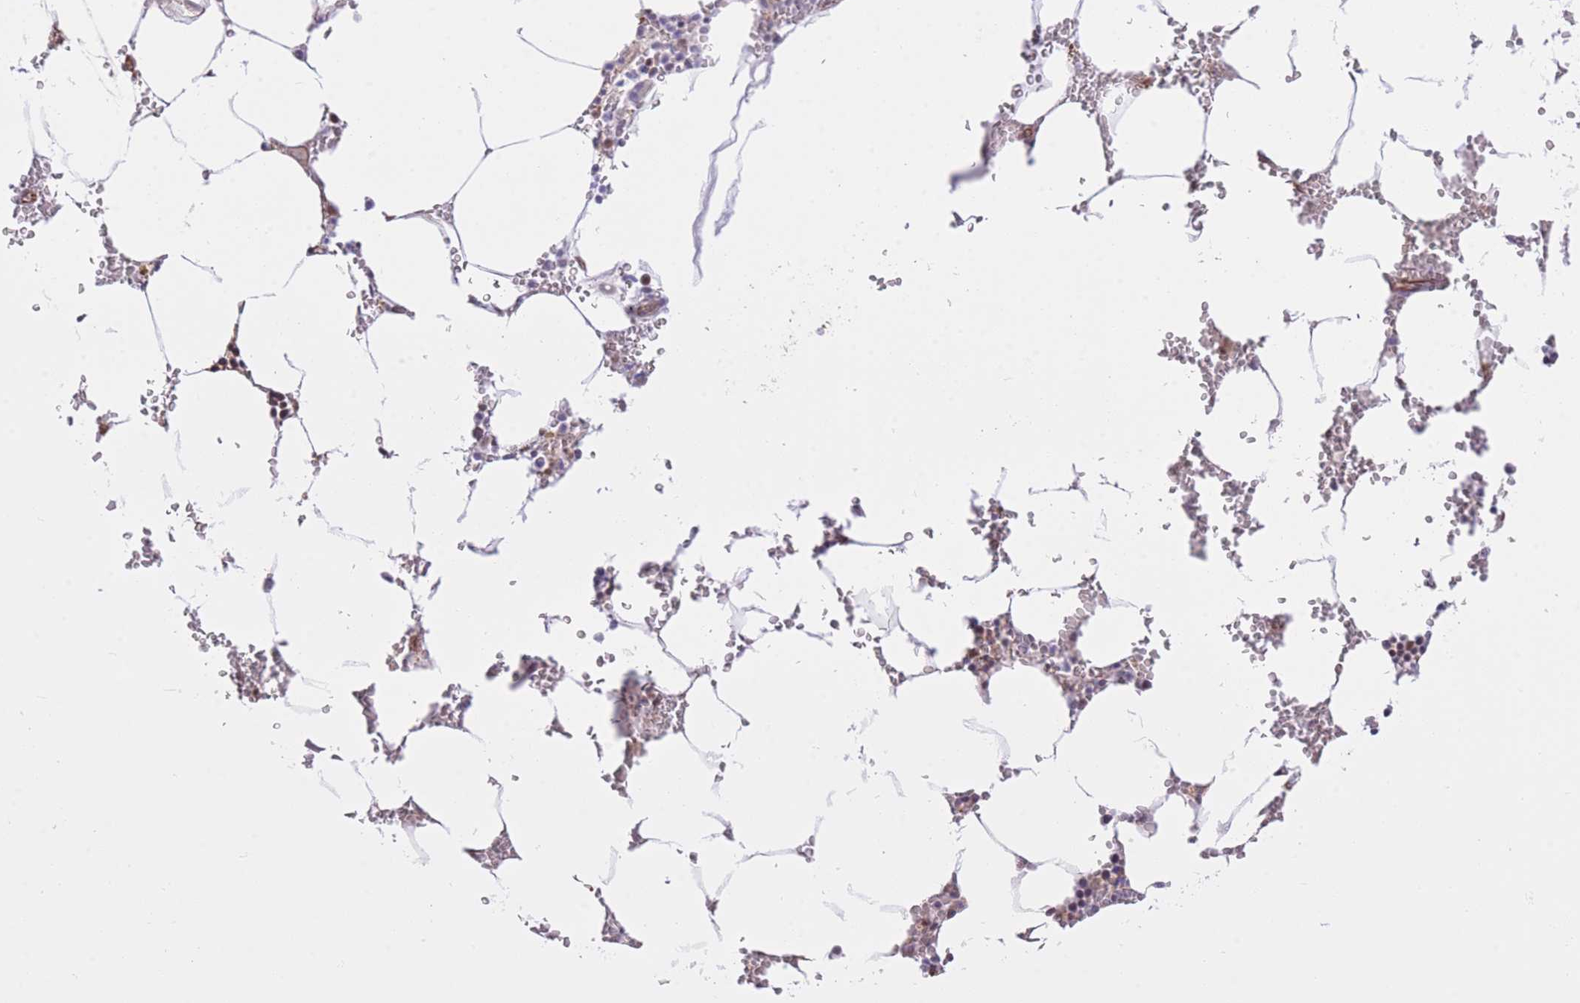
{"staining": {"intensity": "negative", "quantity": "none", "location": "none"}, "tissue": "bone marrow", "cell_type": "Hematopoietic cells", "image_type": "normal", "snomed": [{"axis": "morphology", "description": "Normal tissue, NOS"}, {"axis": "topography", "description": "Bone marrow"}], "caption": "Human bone marrow stained for a protein using immunohistochemistry reveals no expression in hematopoietic cells.", "gene": "PSG11", "patient": {"sex": "male", "age": 70}}